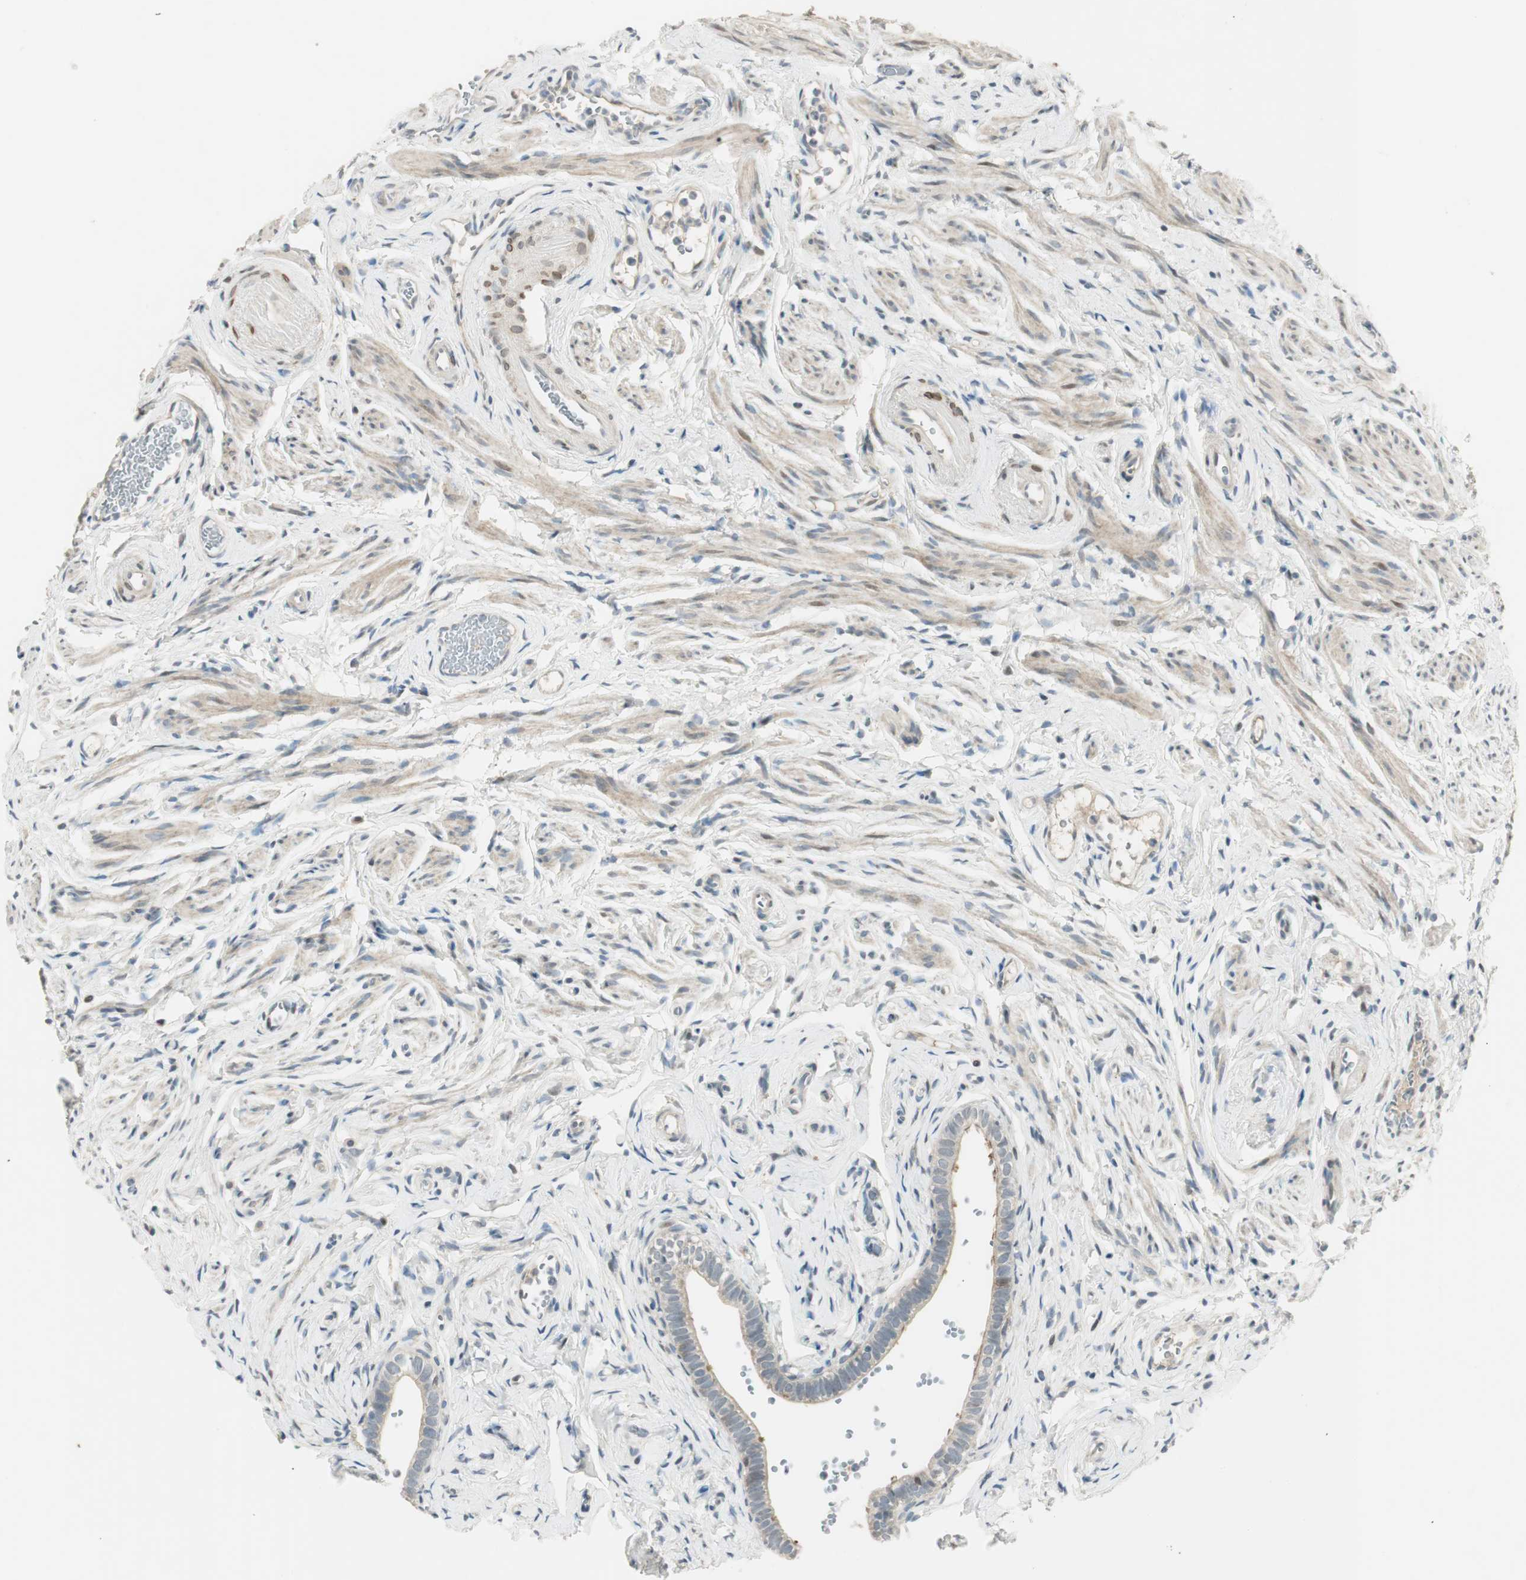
{"staining": {"intensity": "weak", "quantity": "25%-75%", "location": "cytoplasmic/membranous"}, "tissue": "fallopian tube", "cell_type": "Glandular cells", "image_type": "normal", "snomed": [{"axis": "morphology", "description": "Normal tissue, NOS"}, {"axis": "topography", "description": "Fallopian tube"}], "caption": "Fallopian tube was stained to show a protein in brown. There is low levels of weak cytoplasmic/membranous staining in approximately 25%-75% of glandular cells. The staining was performed using DAB to visualize the protein expression in brown, while the nuclei were stained in blue with hematoxylin (Magnification: 20x).", "gene": "PCDHB15", "patient": {"sex": "female", "age": 71}}